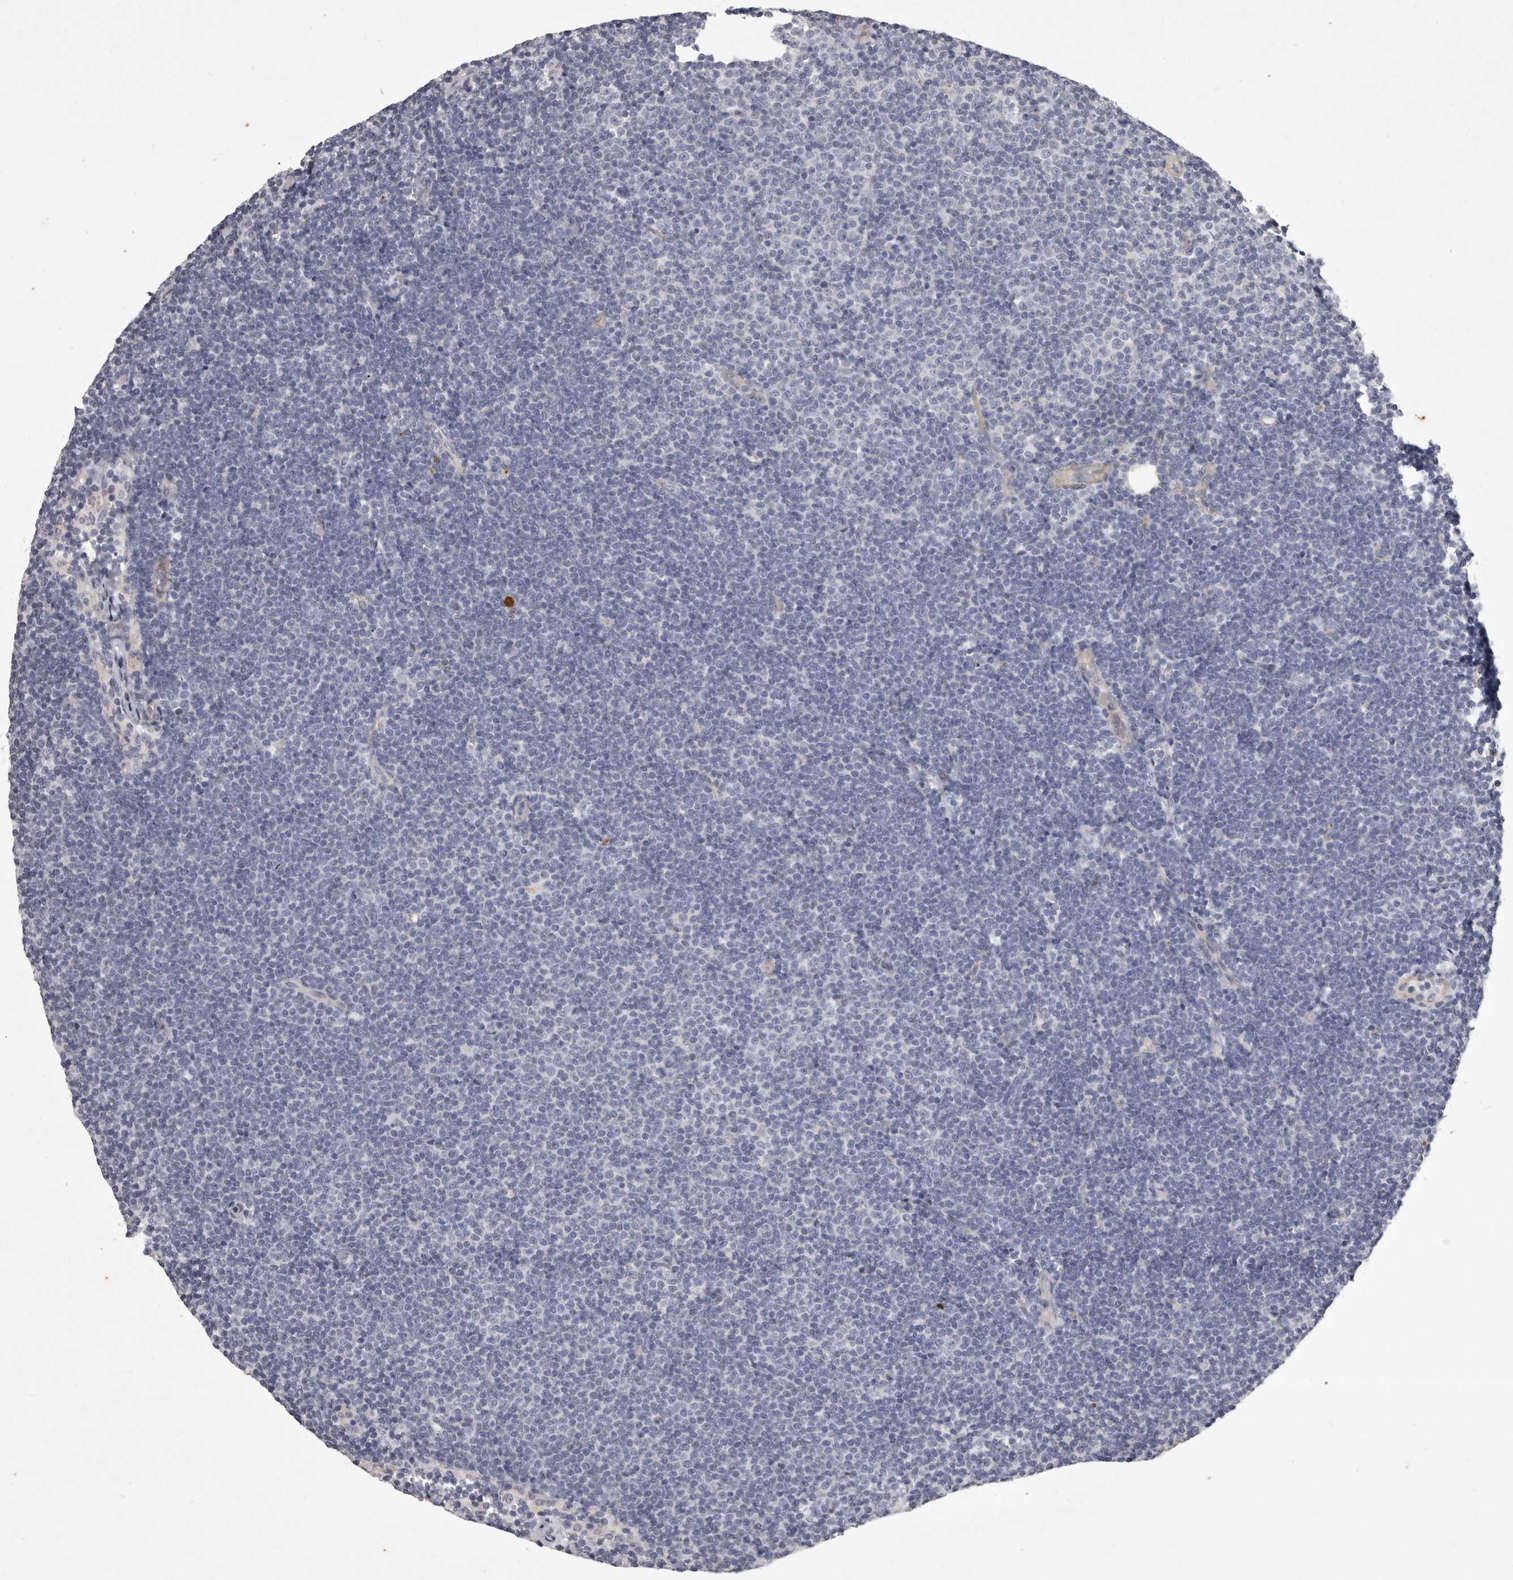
{"staining": {"intensity": "negative", "quantity": "none", "location": "none"}, "tissue": "lymphoma", "cell_type": "Tumor cells", "image_type": "cancer", "snomed": [{"axis": "morphology", "description": "Malignant lymphoma, non-Hodgkin's type, Low grade"}, {"axis": "topography", "description": "Lymph node"}], "caption": "Histopathology image shows no protein staining in tumor cells of malignant lymphoma, non-Hodgkin's type (low-grade) tissue.", "gene": "NKAIN4", "patient": {"sex": "female", "age": 53}}